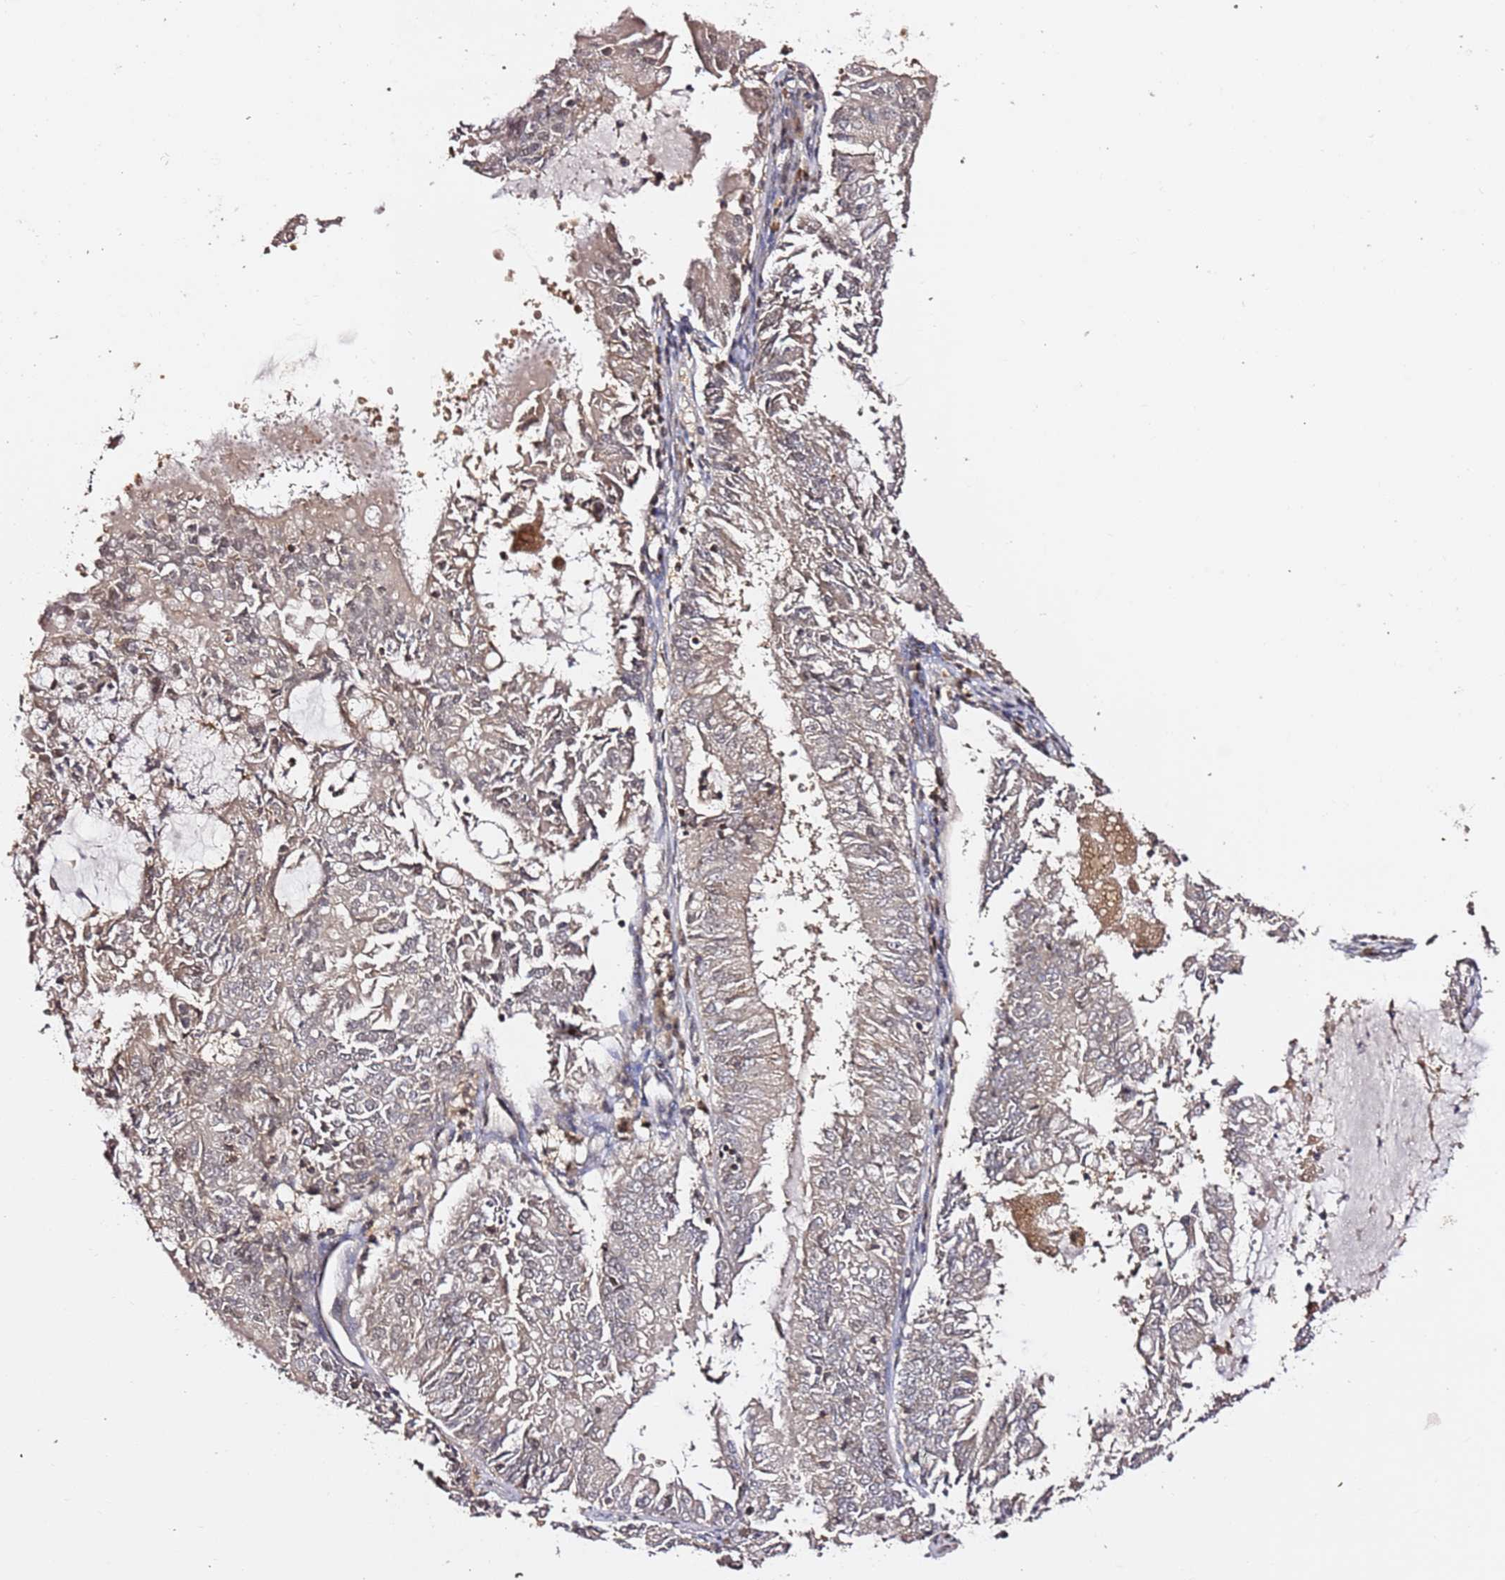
{"staining": {"intensity": "negative", "quantity": "none", "location": "none"}, "tissue": "endometrial cancer", "cell_type": "Tumor cells", "image_type": "cancer", "snomed": [{"axis": "morphology", "description": "Adenocarcinoma, NOS"}, {"axis": "topography", "description": "Endometrium"}], "caption": "Immunohistochemical staining of endometrial cancer (adenocarcinoma) reveals no significant staining in tumor cells.", "gene": "OR5V1", "patient": {"sex": "female", "age": 57}}